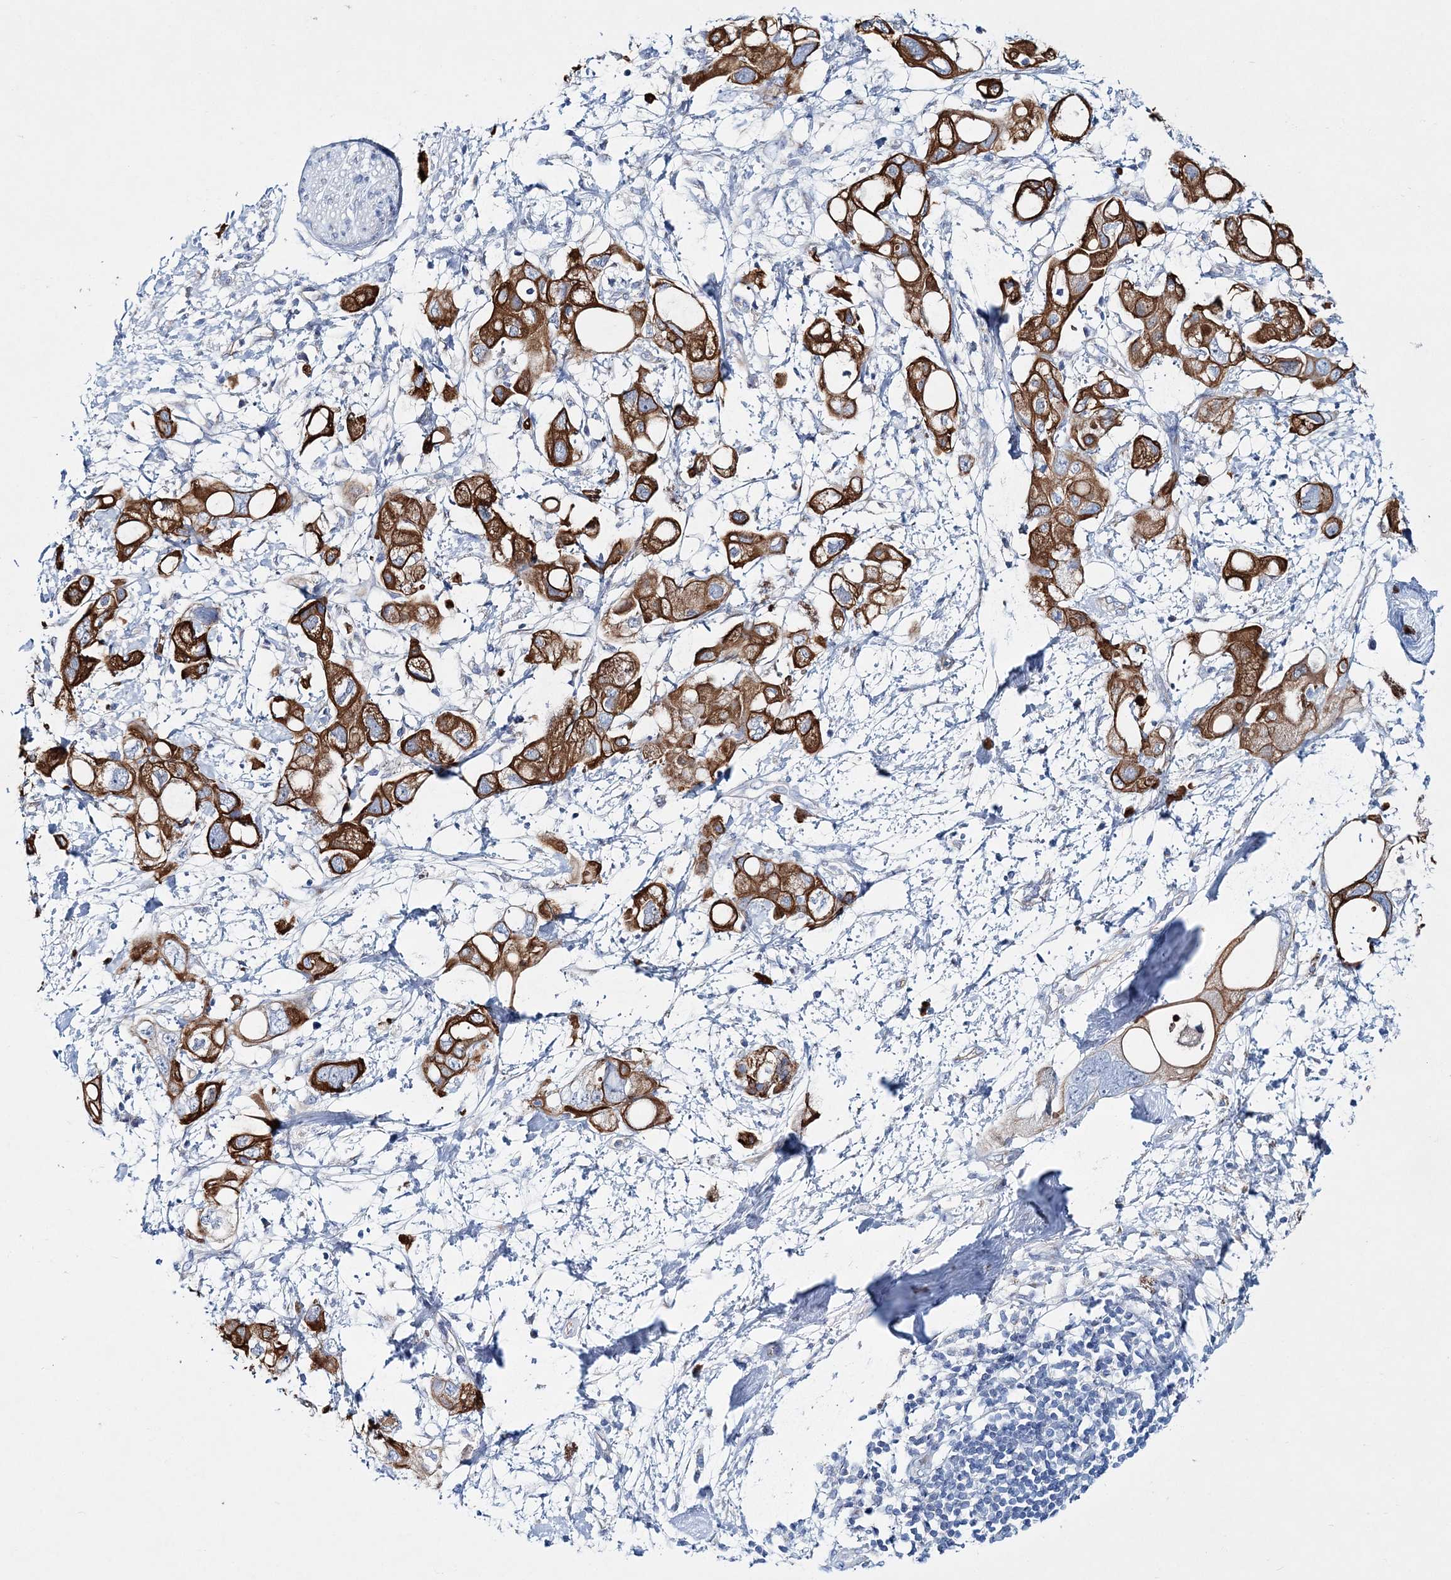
{"staining": {"intensity": "strong", "quantity": ">75%", "location": "cytoplasmic/membranous"}, "tissue": "pancreatic cancer", "cell_type": "Tumor cells", "image_type": "cancer", "snomed": [{"axis": "morphology", "description": "Adenocarcinoma, NOS"}, {"axis": "topography", "description": "Pancreas"}], "caption": "Protein staining exhibits strong cytoplasmic/membranous positivity in approximately >75% of tumor cells in adenocarcinoma (pancreatic).", "gene": "ADGRL1", "patient": {"sex": "female", "age": 56}}